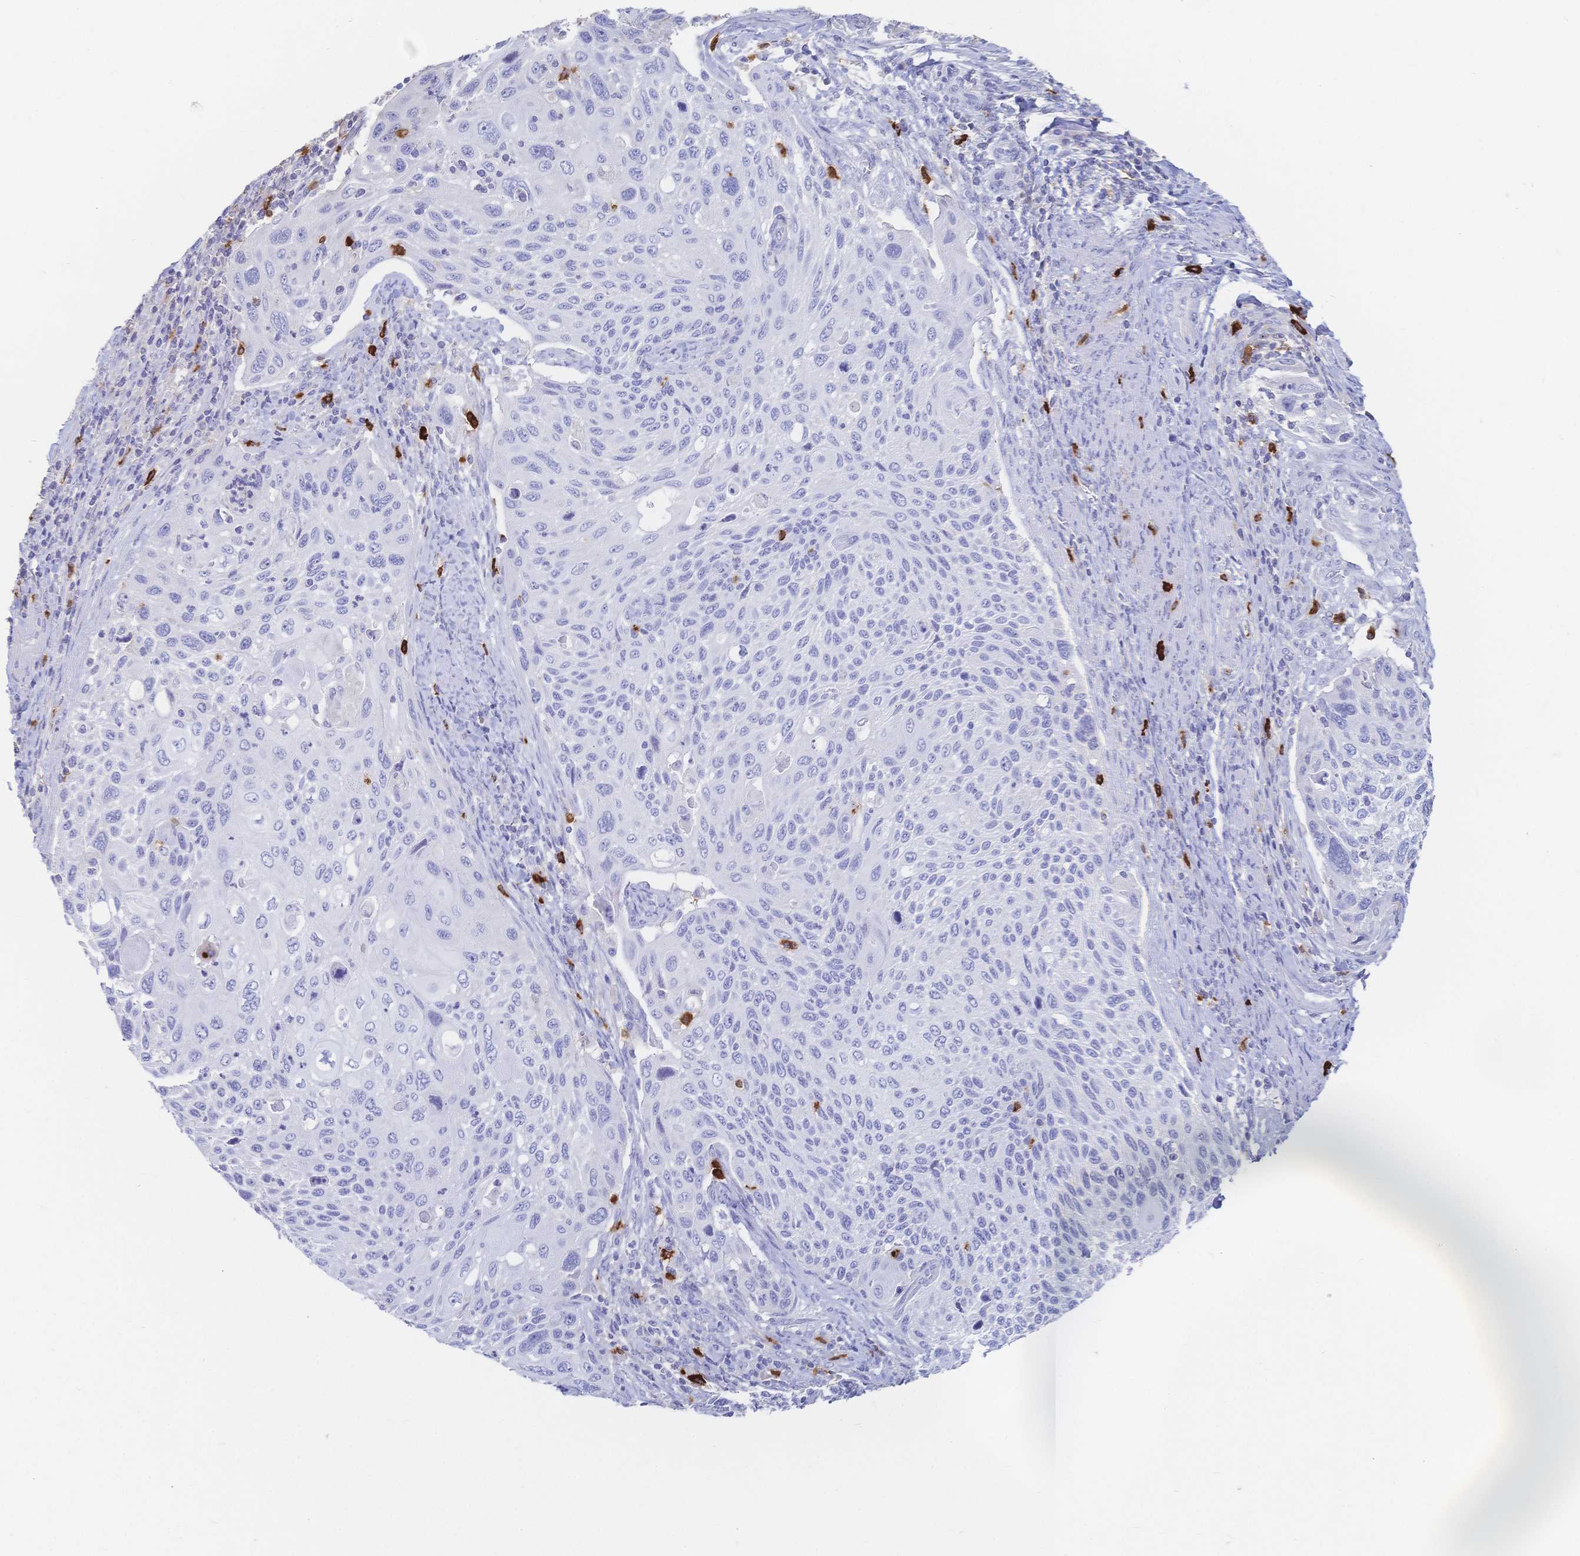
{"staining": {"intensity": "negative", "quantity": "none", "location": "none"}, "tissue": "cervical cancer", "cell_type": "Tumor cells", "image_type": "cancer", "snomed": [{"axis": "morphology", "description": "Squamous cell carcinoma, NOS"}, {"axis": "topography", "description": "Cervix"}], "caption": "High power microscopy image of an immunohistochemistry (IHC) histopathology image of cervical cancer, revealing no significant staining in tumor cells. Nuclei are stained in blue.", "gene": "IL2RB", "patient": {"sex": "female", "age": 70}}